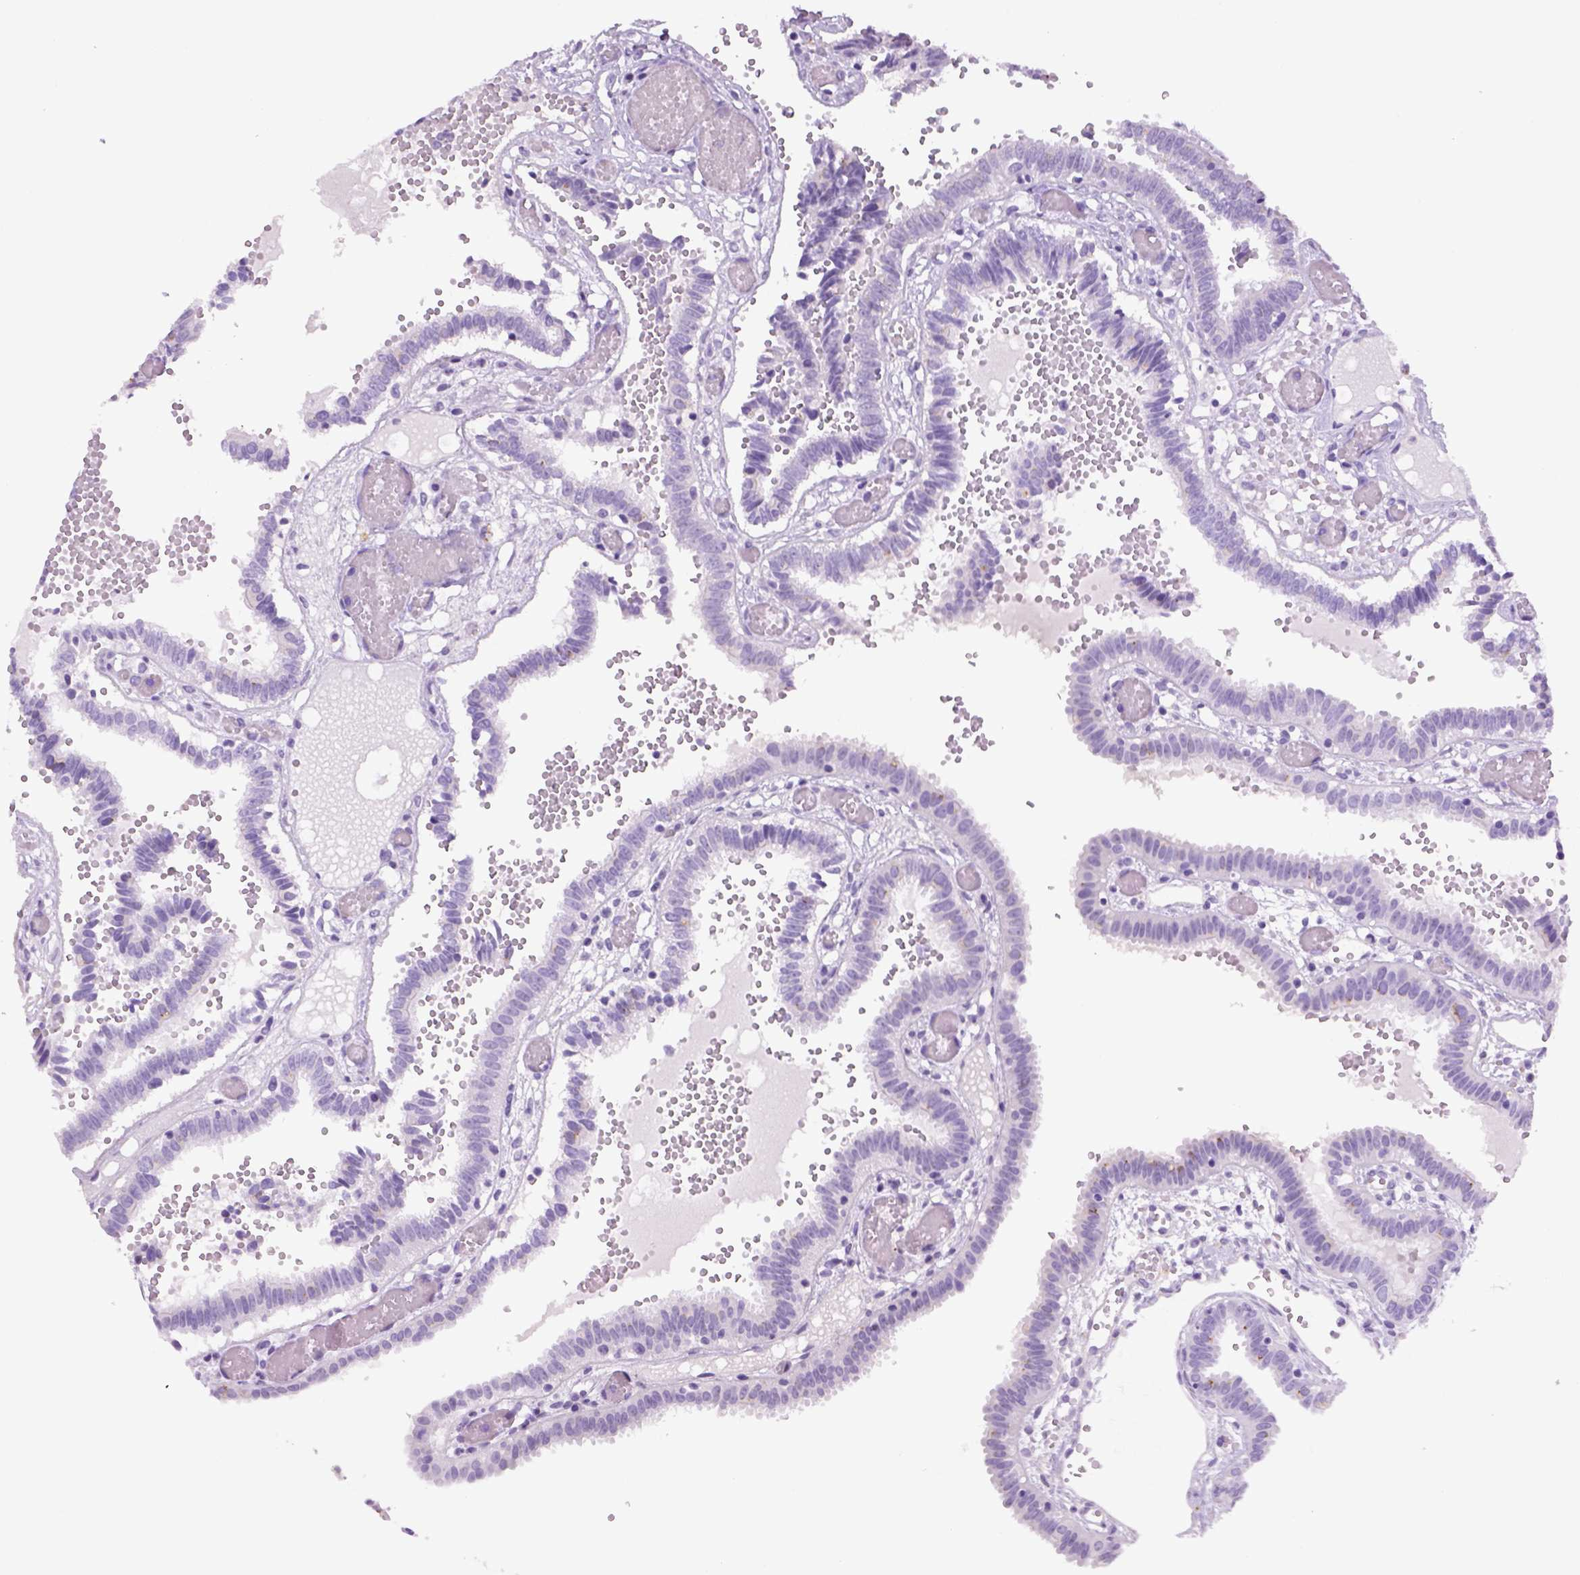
{"staining": {"intensity": "negative", "quantity": "none", "location": "none"}, "tissue": "fallopian tube", "cell_type": "Glandular cells", "image_type": "normal", "snomed": [{"axis": "morphology", "description": "Normal tissue, NOS"}, {"axis": "topography", "description": "Fallopian tube"}], "caption": "IHC histopathology image of unremarkable human fallopian tube stained for a protein (brown), which shows no expression in glandular cells. The staining is performed using DAB brown chromogen with nuclei counter-stained in using hematoxylin.", "gene": "KRT71", "patient": {"sex": "female", "age": 37}}